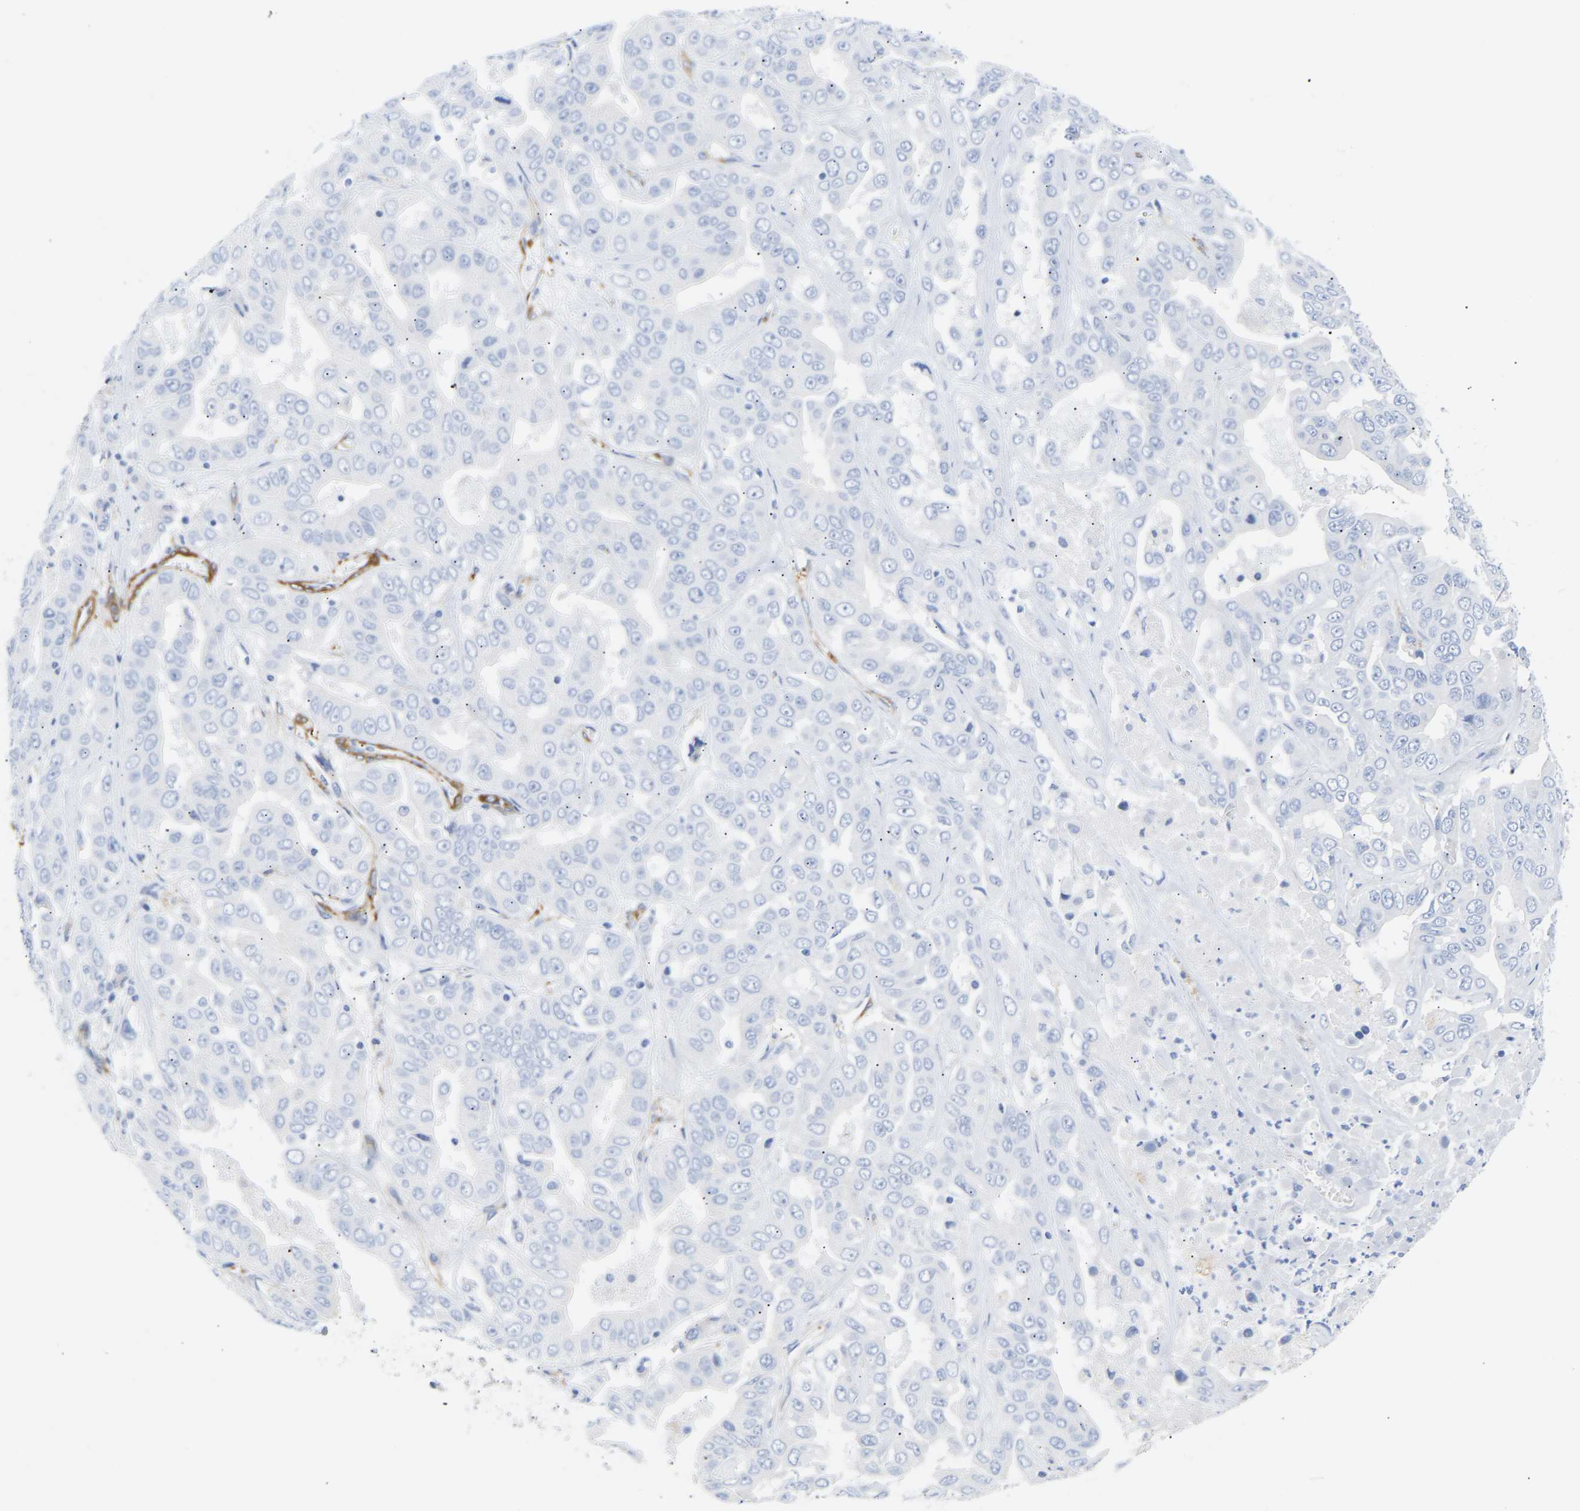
{"staining": {"intensity": "negative", "quantity": "none", "location": "none"}, "tissue": "liver cancer", "cell_type": "Tumor cells", "image_type": "cancer", "snomed": [{"axis": "morphology", "description": "Cholangiocarcinoma"}, {"axis": "topography", "description": "Liver"}], "caption": "A high-resolution micrograph shows IHC staining of liver cancer (cholangiocarcinoma), which reveals no significant staining in tumor cells.", "gene": "AMPH", "patient": {"sex": "female", "age": 52}}